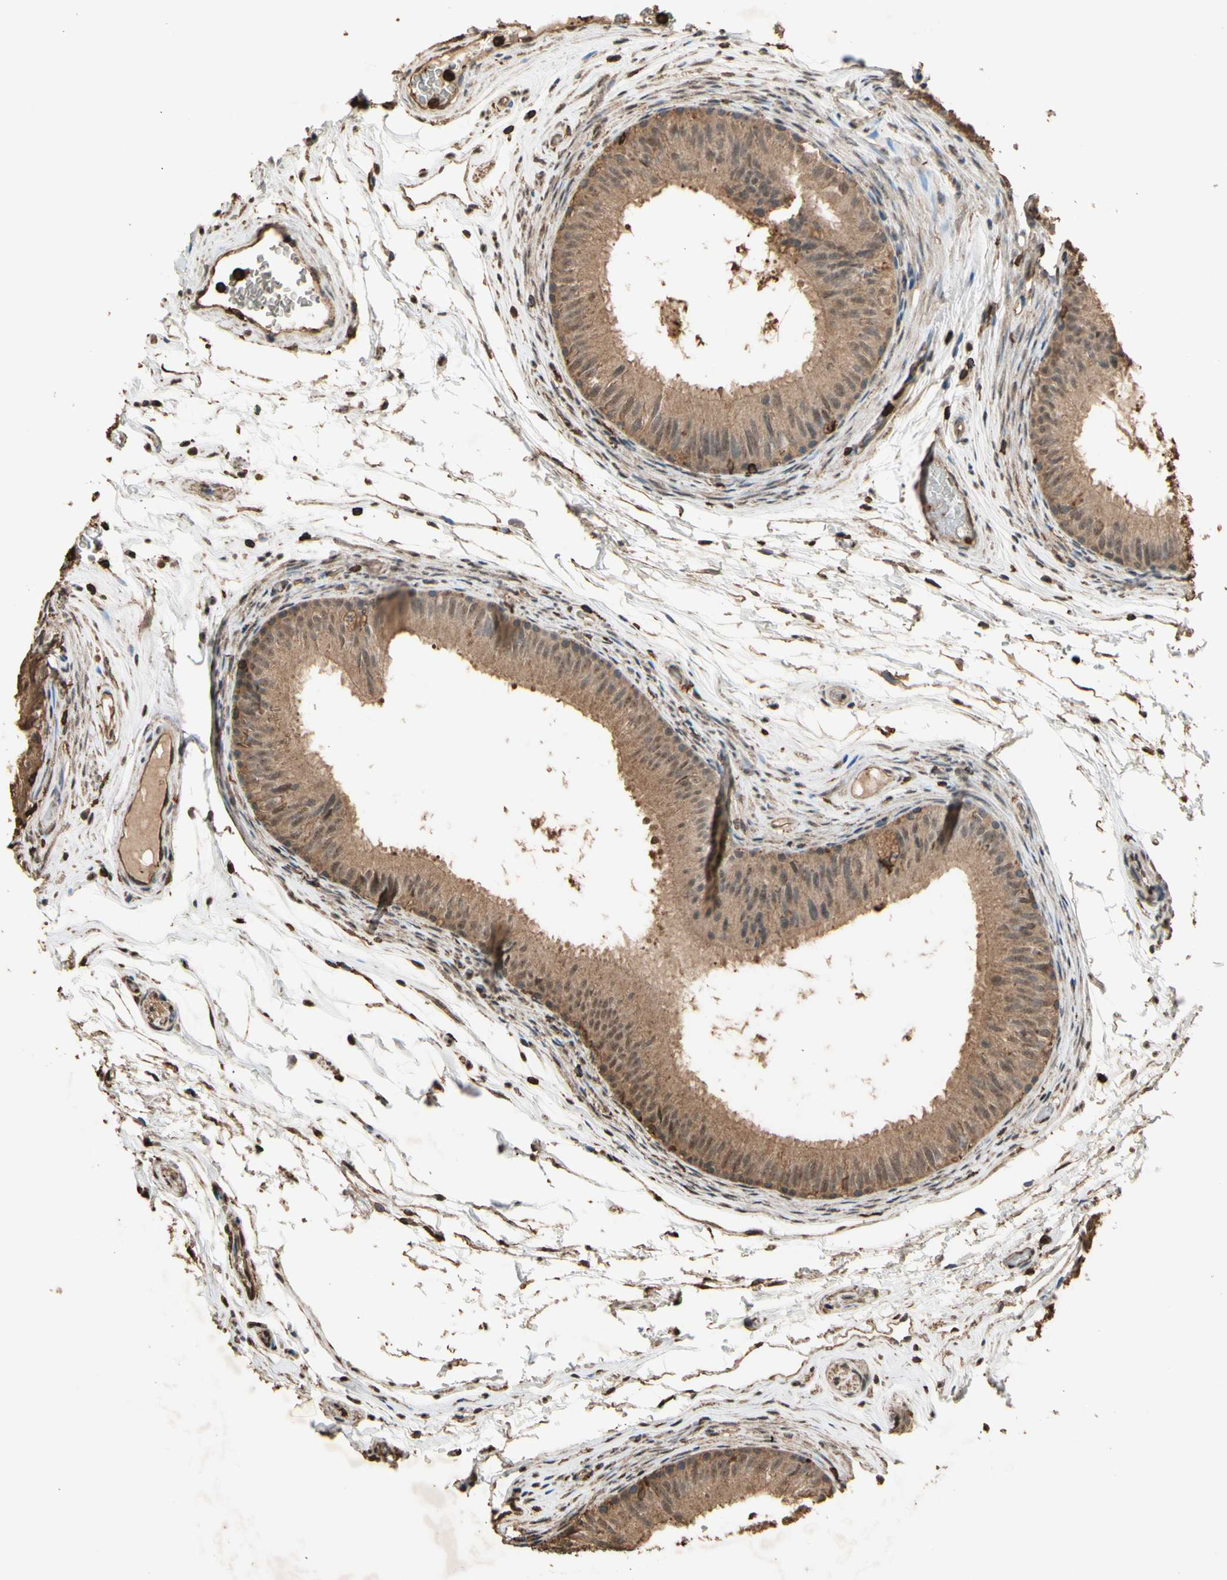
{"staining": {"intensity": "moderate", "quantity": ">75%", "location": "cytoplasmic/membranous"}, "tissue": "epididymis", "cell_type": "Glandular cells", "image_type": "normal", "snomed": [{"axis": "morphology", "description": "Normal tissue, NOS"}, {"axis": "topography", "description": "Epididymis"}], "caption": "Immunohistochemical staining of benign epididymis reveals medium levels of moderate cytoplasmic/membranous positivity in about >75% of glandular cells.", "gene": "TNFSF13B", "patient": {"sex": "male", "age": 36}}